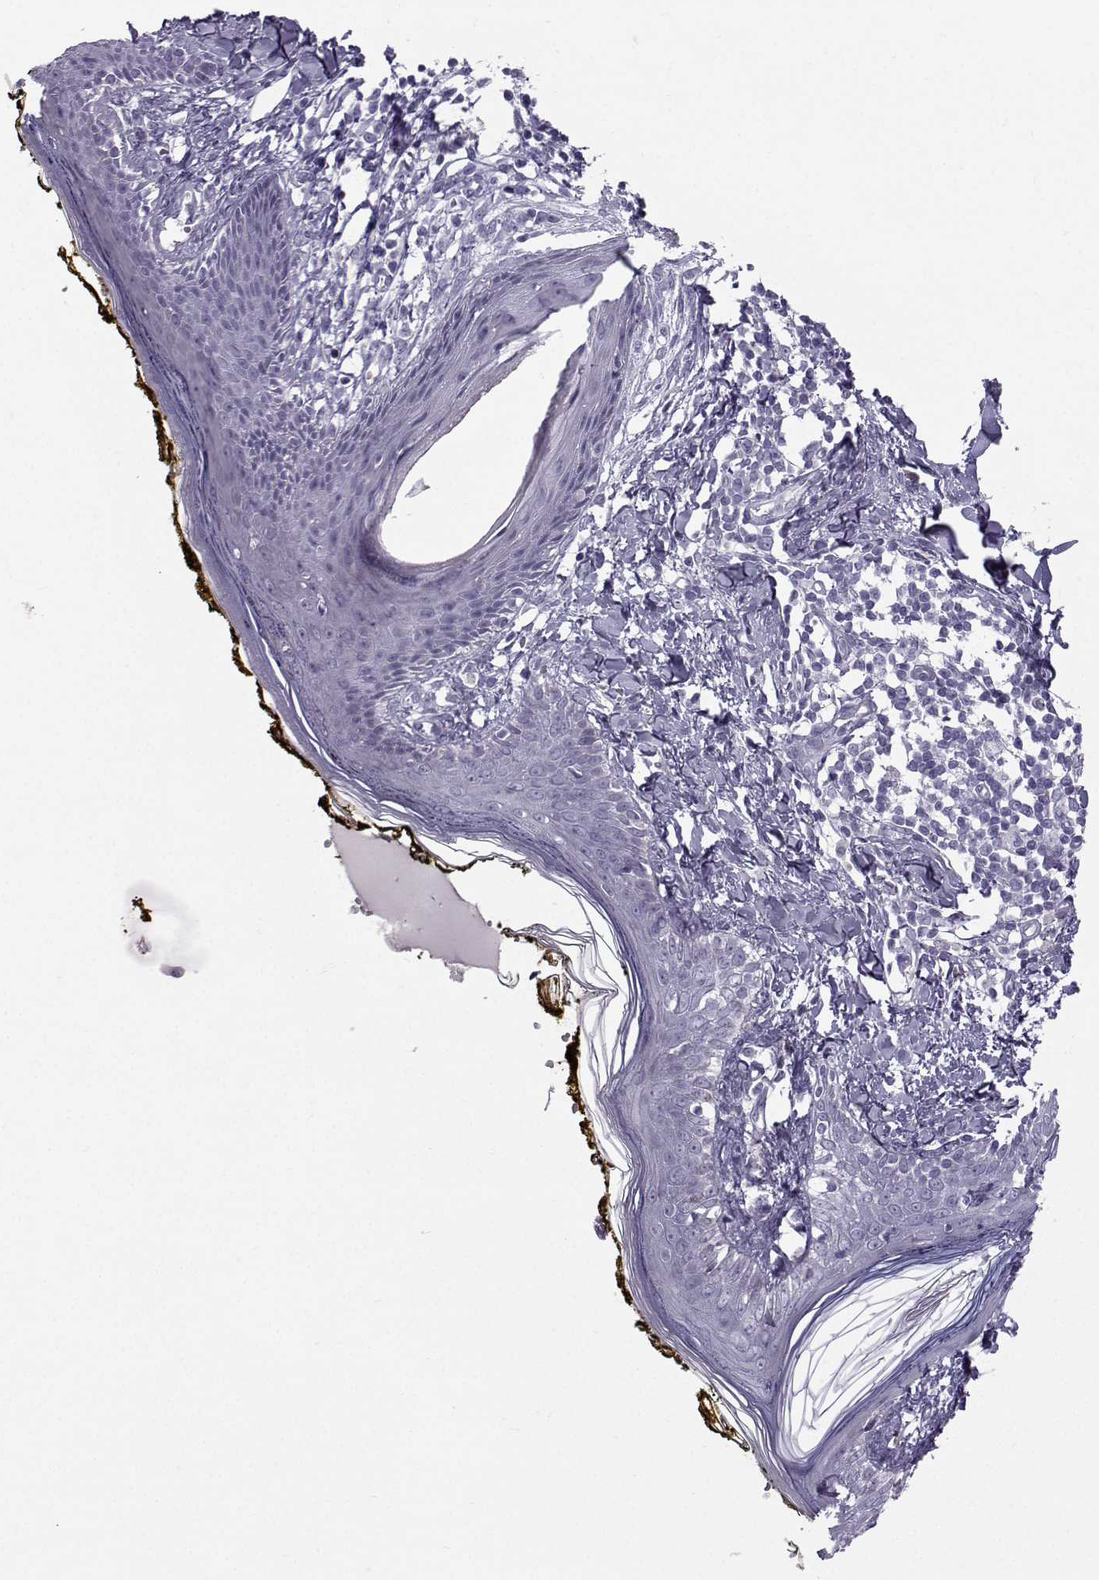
{"staining": {"intensity": "negative", "quantity": "none", "location": "none"}, "tissue": "skin", "cell_type": "Fibroblasts", "image_type": "normal", "snomed": [{"axis": "morphology", "description": "Normal tissue, NOS"}, {"axis": "topography", "description": "Skin"}], "caption": "Fibroblasts show no significant protein expression in normal skin. (Immunohistochemistry, brightfield microscopy, high magnification).", "gene": "DMRT3", "patient": {"sex": "male", "age": 76}}